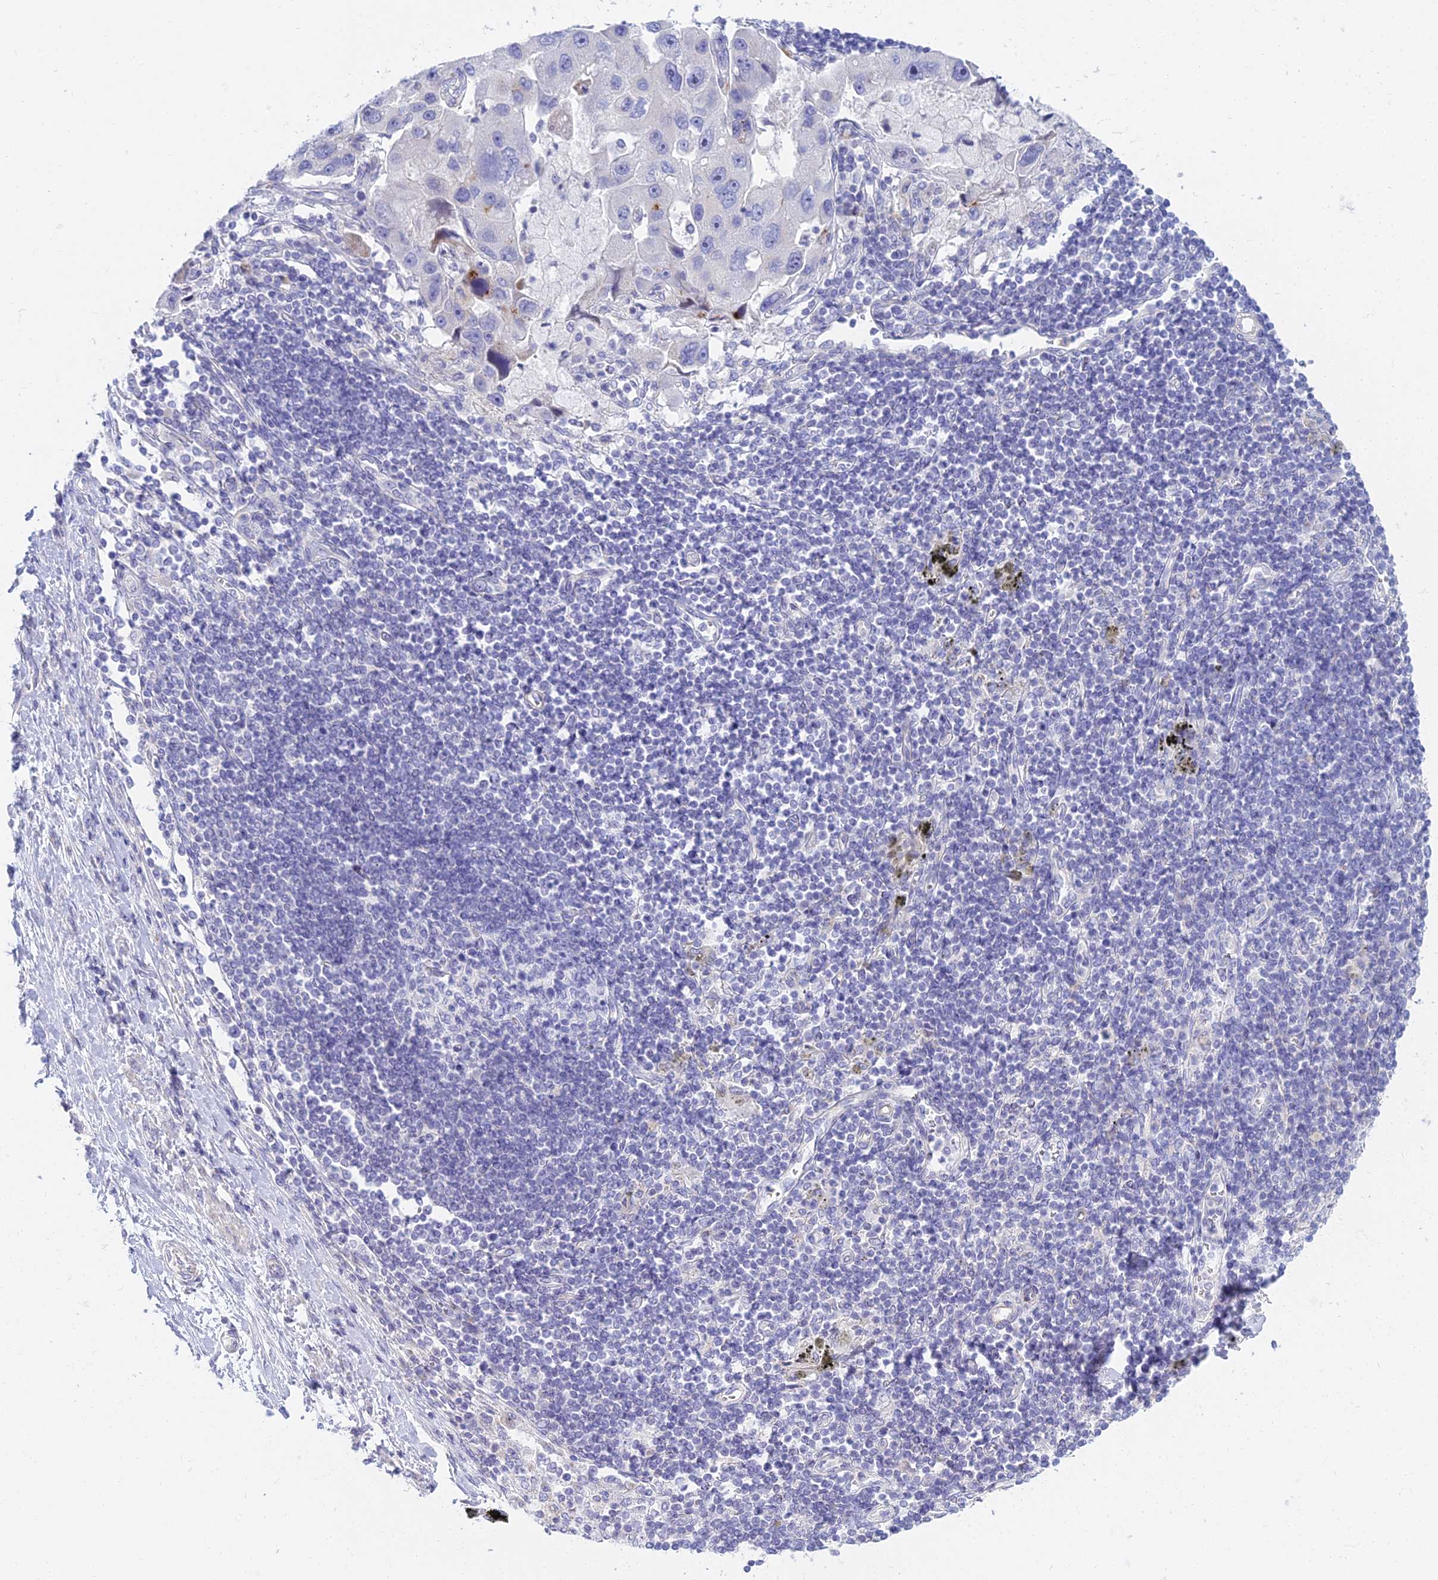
{"staining": {"intensity": "negative", "quantity": "none", "location": "none"}, "tissue": "lung cancer", "cell_type": "Tumor cells", "image_type": "cancer", "snomed": [{"axis": "morphology", "description": "Adenocarcinoma, NOS"}, {"axis": "topography", "description": "Lung"}], "caption": "Protein analysis of lung cancer exhibits no significant positivity in tumor cells. The staining was performed using DAB (3,3'-diaminobenzidine) to visualize the protein expression in brown, while the nuclei were stained in blue with hematoxylin (Magnification: 20x).", "gene": "SMIM24", "patient": {"sex": "female", "age": 54}}